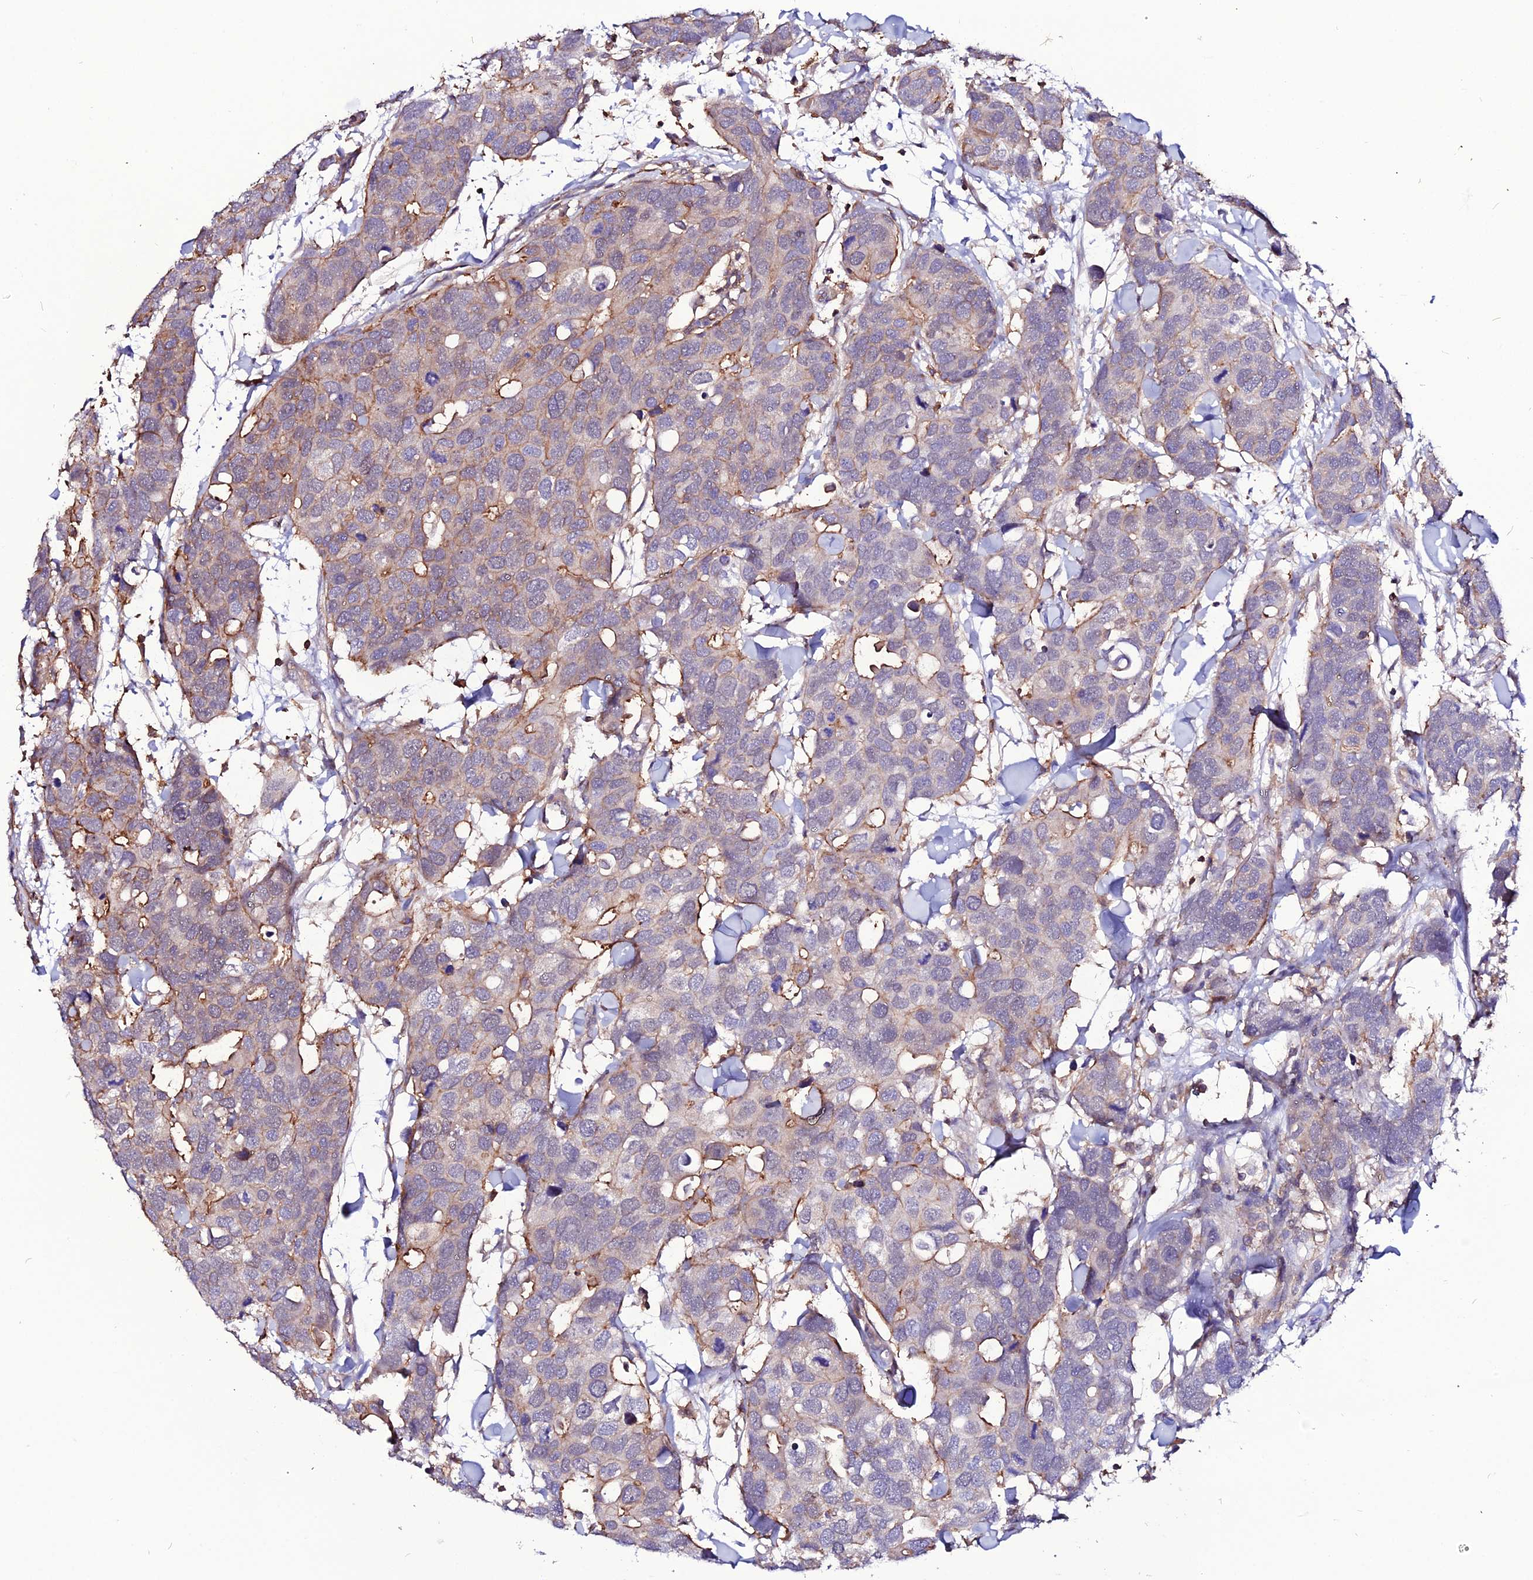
{"staining": {"intensity": "moderate", "quantity": "<25%", "location": "cytoplasmic/membranous"}, "tissue": "breast cancer", "cell_type": "Tumor cells", "image_type": "cancer", "snomed": [{"axis": "morphology", "description": "Duct carcinoma"}, {"axis": "topography", "description": "Breast"}], "caption": "DAB (3,3'-diaminobenzidine) immunohistochemical staining of intraductal carcinoma (breast) shows moderate cytoplasmic/membranous protein staining in approximately <25% of tumor cells. Using DAB (brown) and hematoxylin (blue) stains, captured at high magnification using brightfield microscopy.", "gene": "USP17L15", "patient": {"sex": "female", "age": 83}}